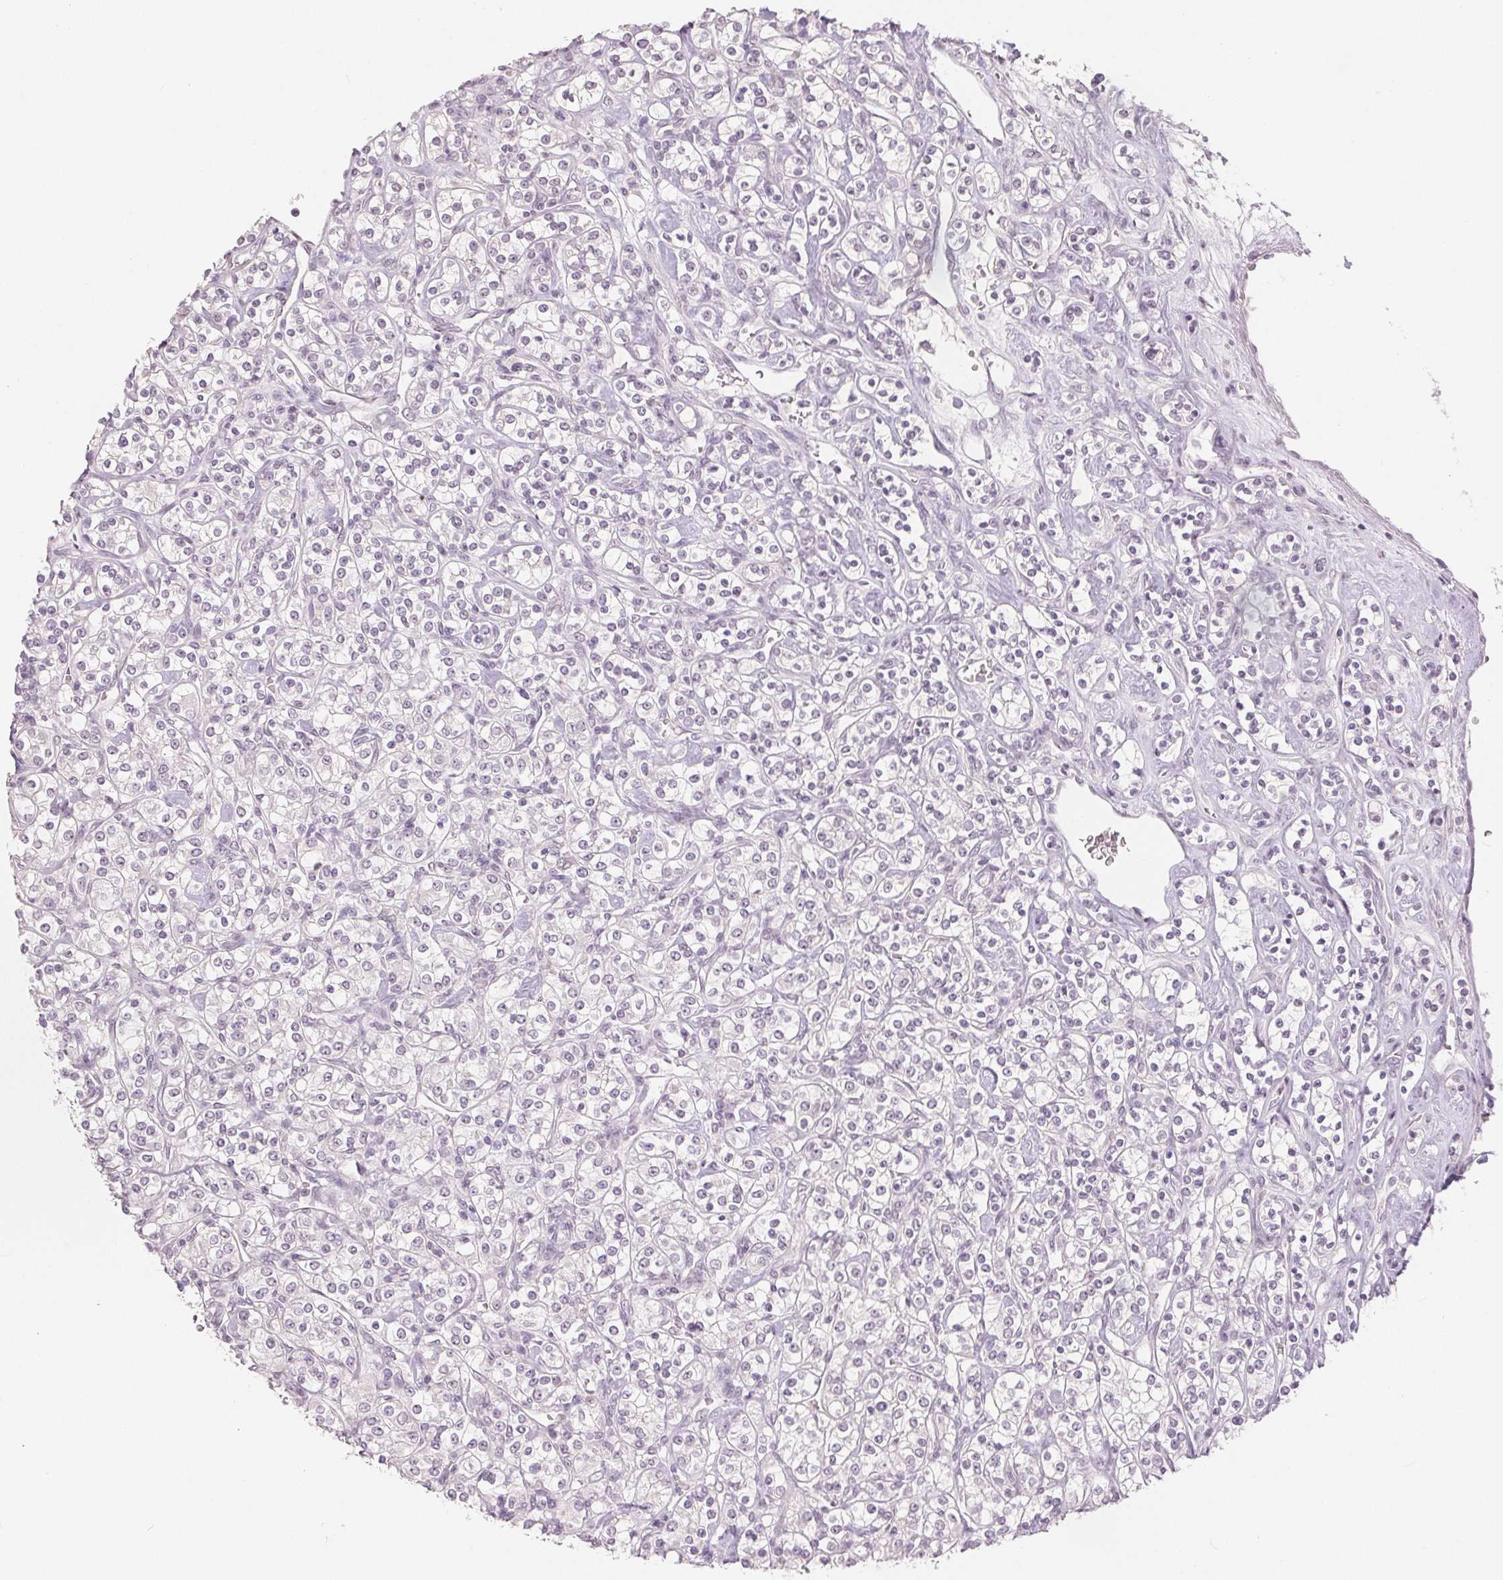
{"staining": {"intensity": "negative", "quantity": "none", "location": "none"}, "tissue": "renal cancer", "cell_type": "Tumor cells", "image_type": "cancer", "snomed": [{"axis": "morphology", "description": "Adenocarcinoma, NOS"}, {"axis": "topography", "description": "Kidney"}], "caption": "A photomicrograph of human renal cancer (adenocarcinoma) is negative for staining in tumor cells.", "gene": "SLC27A5", "patient": {"sex": "male", "age": 77}}